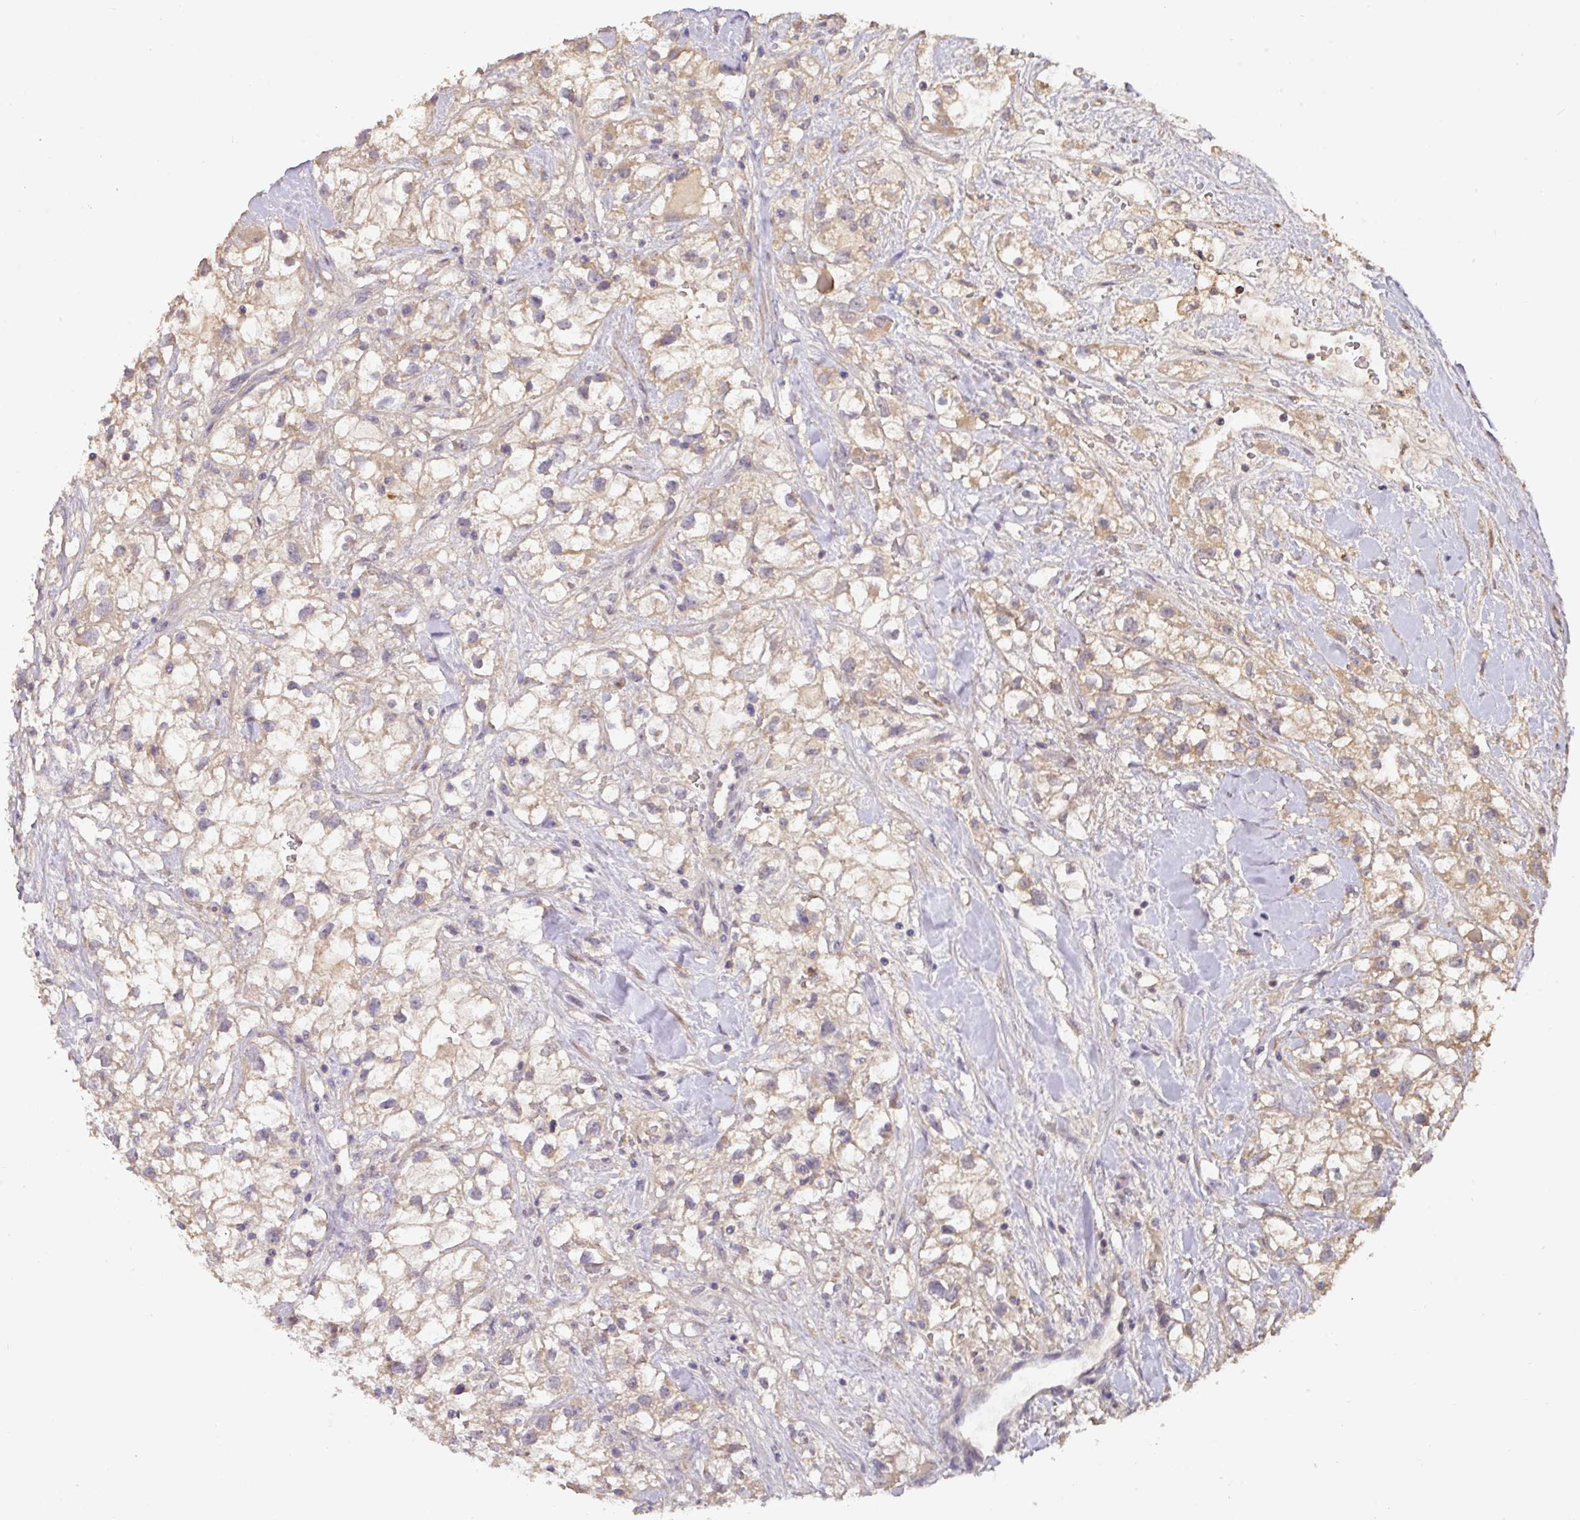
{"staining": {"intensity": "weak", "quantity": "25%-75%", "location": "cytoplasmic/membranous"}, "tissue": "renal cancer", "cell_type": "Tumor cells", "image_type": "cancer", "snomed": [{"axis": "morphology", "description": "Adenocarcinoma, NOS"}, {"axis": "topography", "description": "Kidney"}], "caption": "Weak cytoplasmic/membranous protein expression is present in approximately 25%-75% of tumor cells in renal cancer.", "gene": "ACVR2B", "patient": {"sex": "male", "age": 59}}